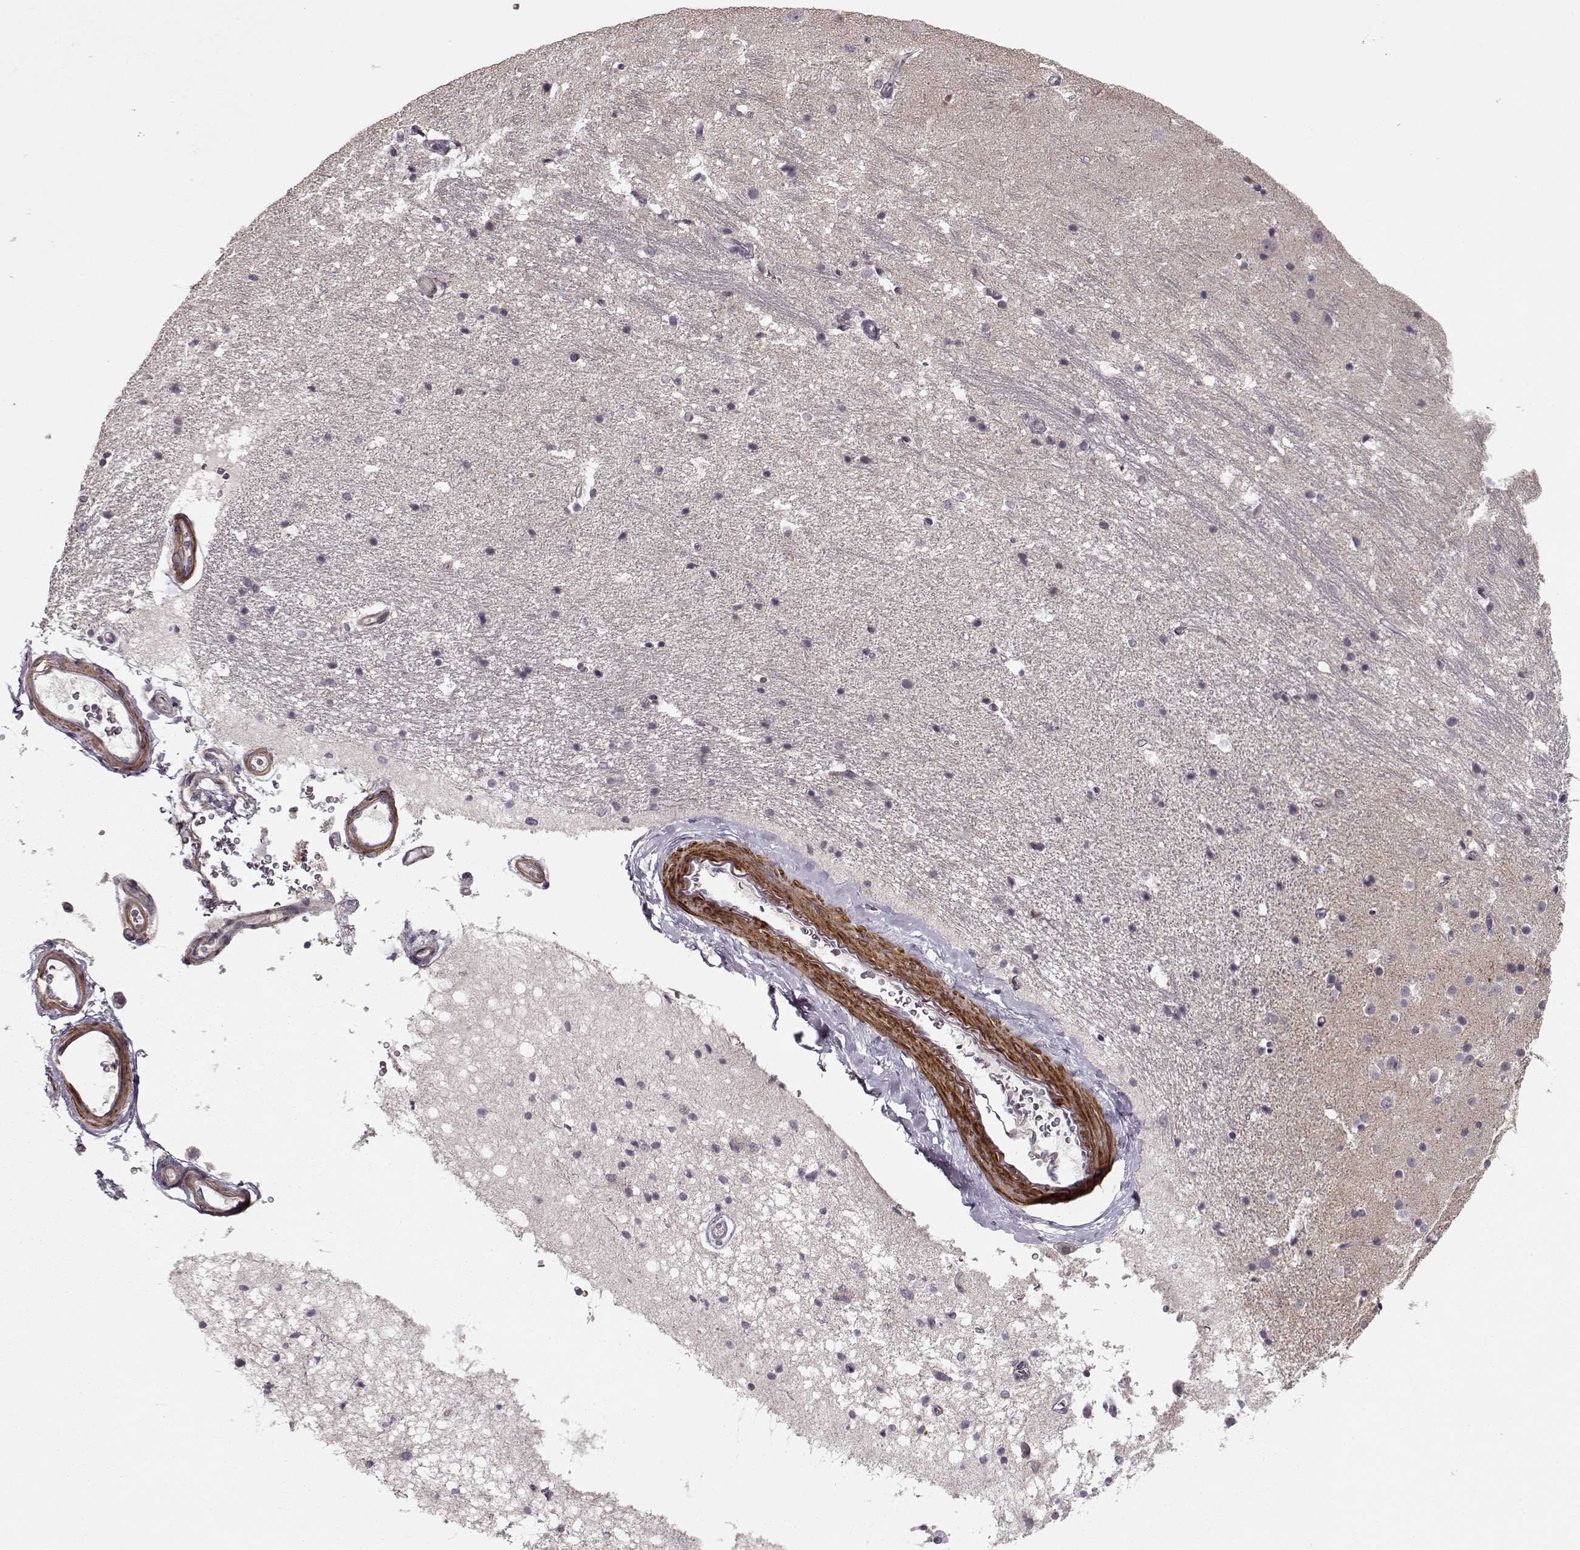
{"staining": {"intensity": "negative", "quantity": "none", "location": "none"}, "tissue": "hippocampus", "cell_type": "Glial cells", "image_type": "normal", "snomed": [{"axis": "morphology", "description": "Normal tissue, NOS"}, {"axis": "topography", "description": "Hippocampus"}], "caption": "Immunohistochemistry (IHC) of unremarkable hippocampus demonstrates no staining in glial cells. (Brightfield microscopy of DAB (3,3'-diaminobenzidine) immunohistochemistry (IHC) at high magnification).", "gene": "SLAIN2", "patient": {"sex": "male", "age": 44}}